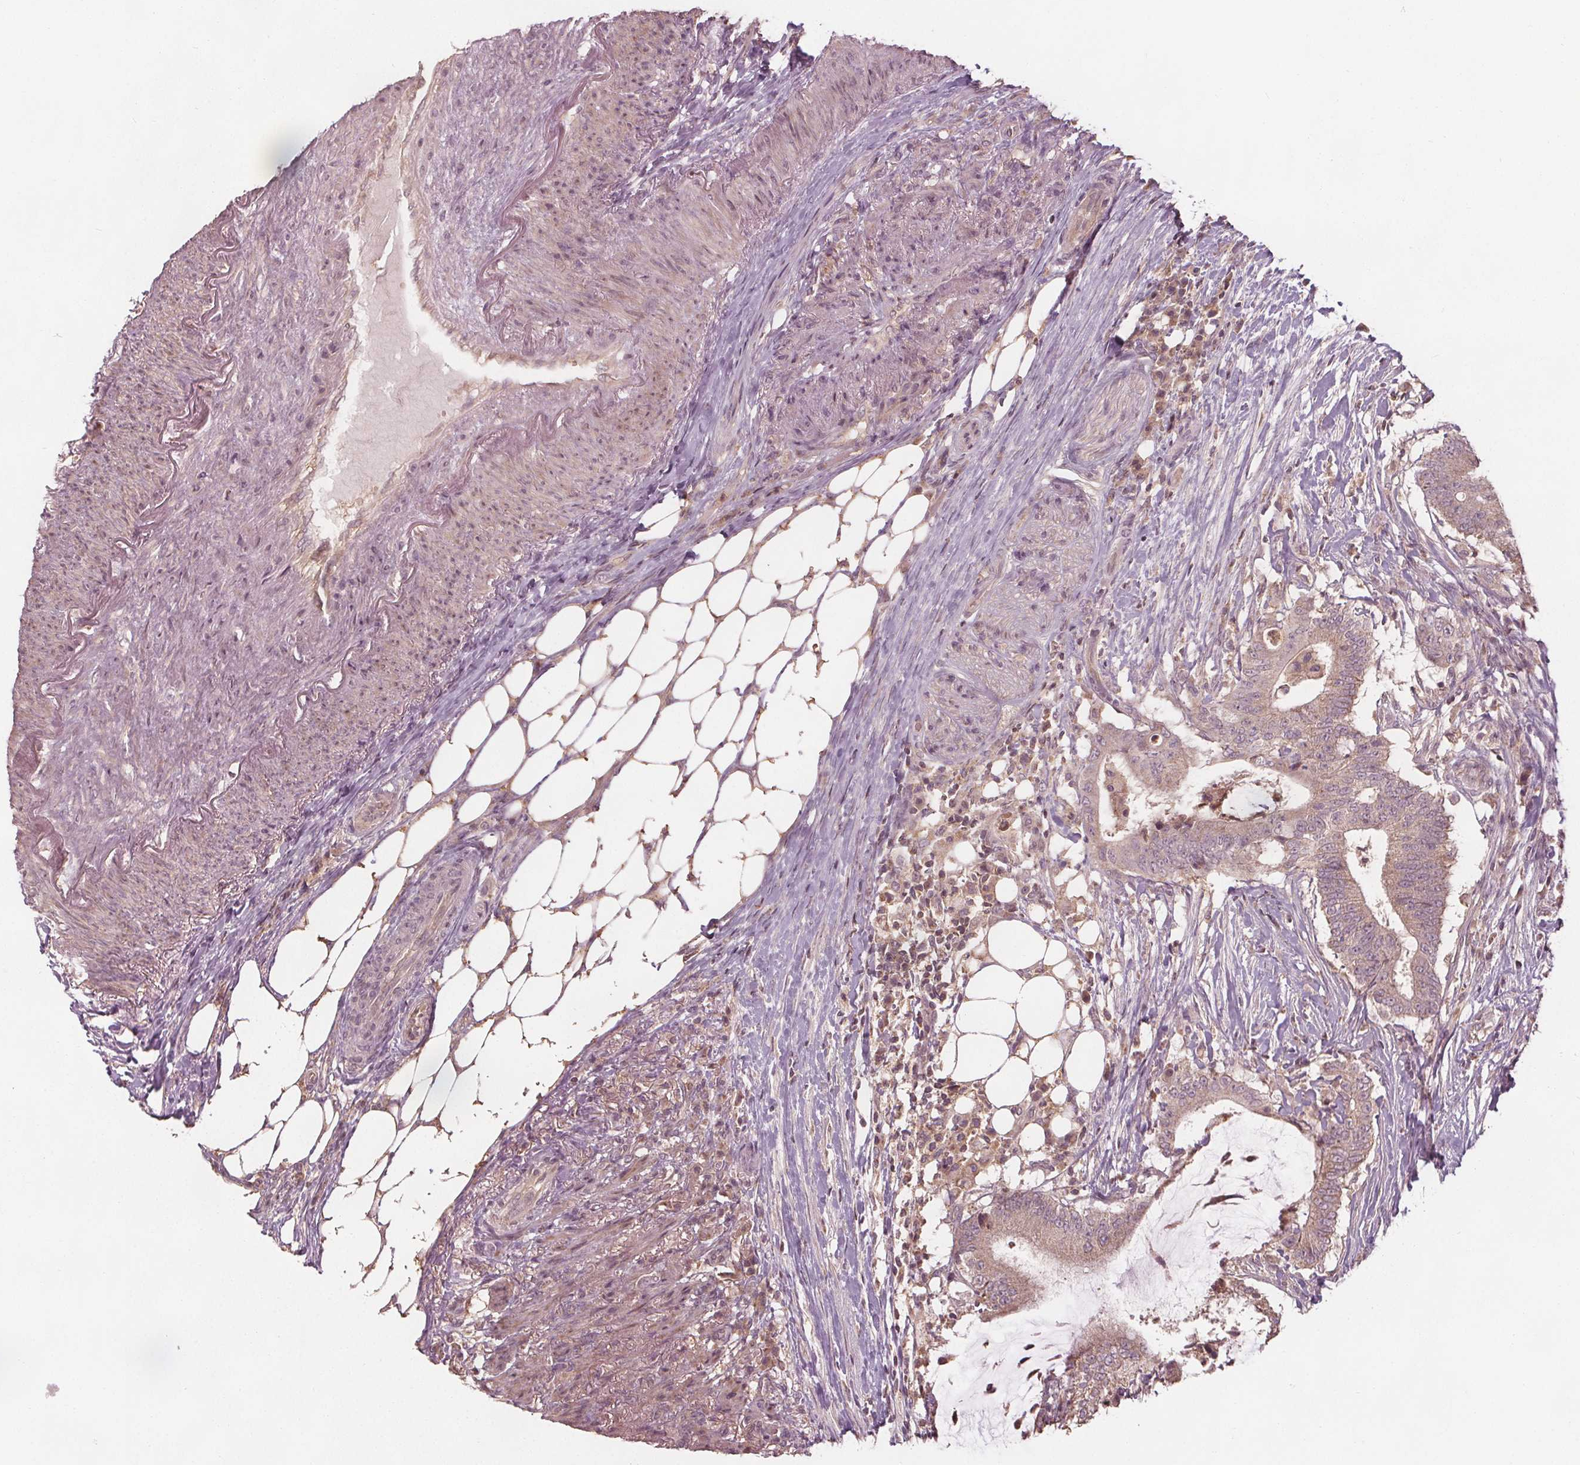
{"staining": {"intensity": "weak", "quantity": "25%-75%", "location": "cytoplasmic/membranous"}, "tissue": "colorectal cancer", "cell_type": "Tumor cells", "image_type": "cancer", "snomed": [{"axis": "morphology", "description": "Adenocarcinoma, NOS"}, {"axis": "topography", "description": "Colon"}], "caption": "Tumor cells reveal low levels of weak cytoplasmic/membranous positivity in approximately 25%-75% of cells in colorectal cancer (adenocarcinoma).", "gene": "GNB2", "patient": {"sex": "female", "age": 43}}